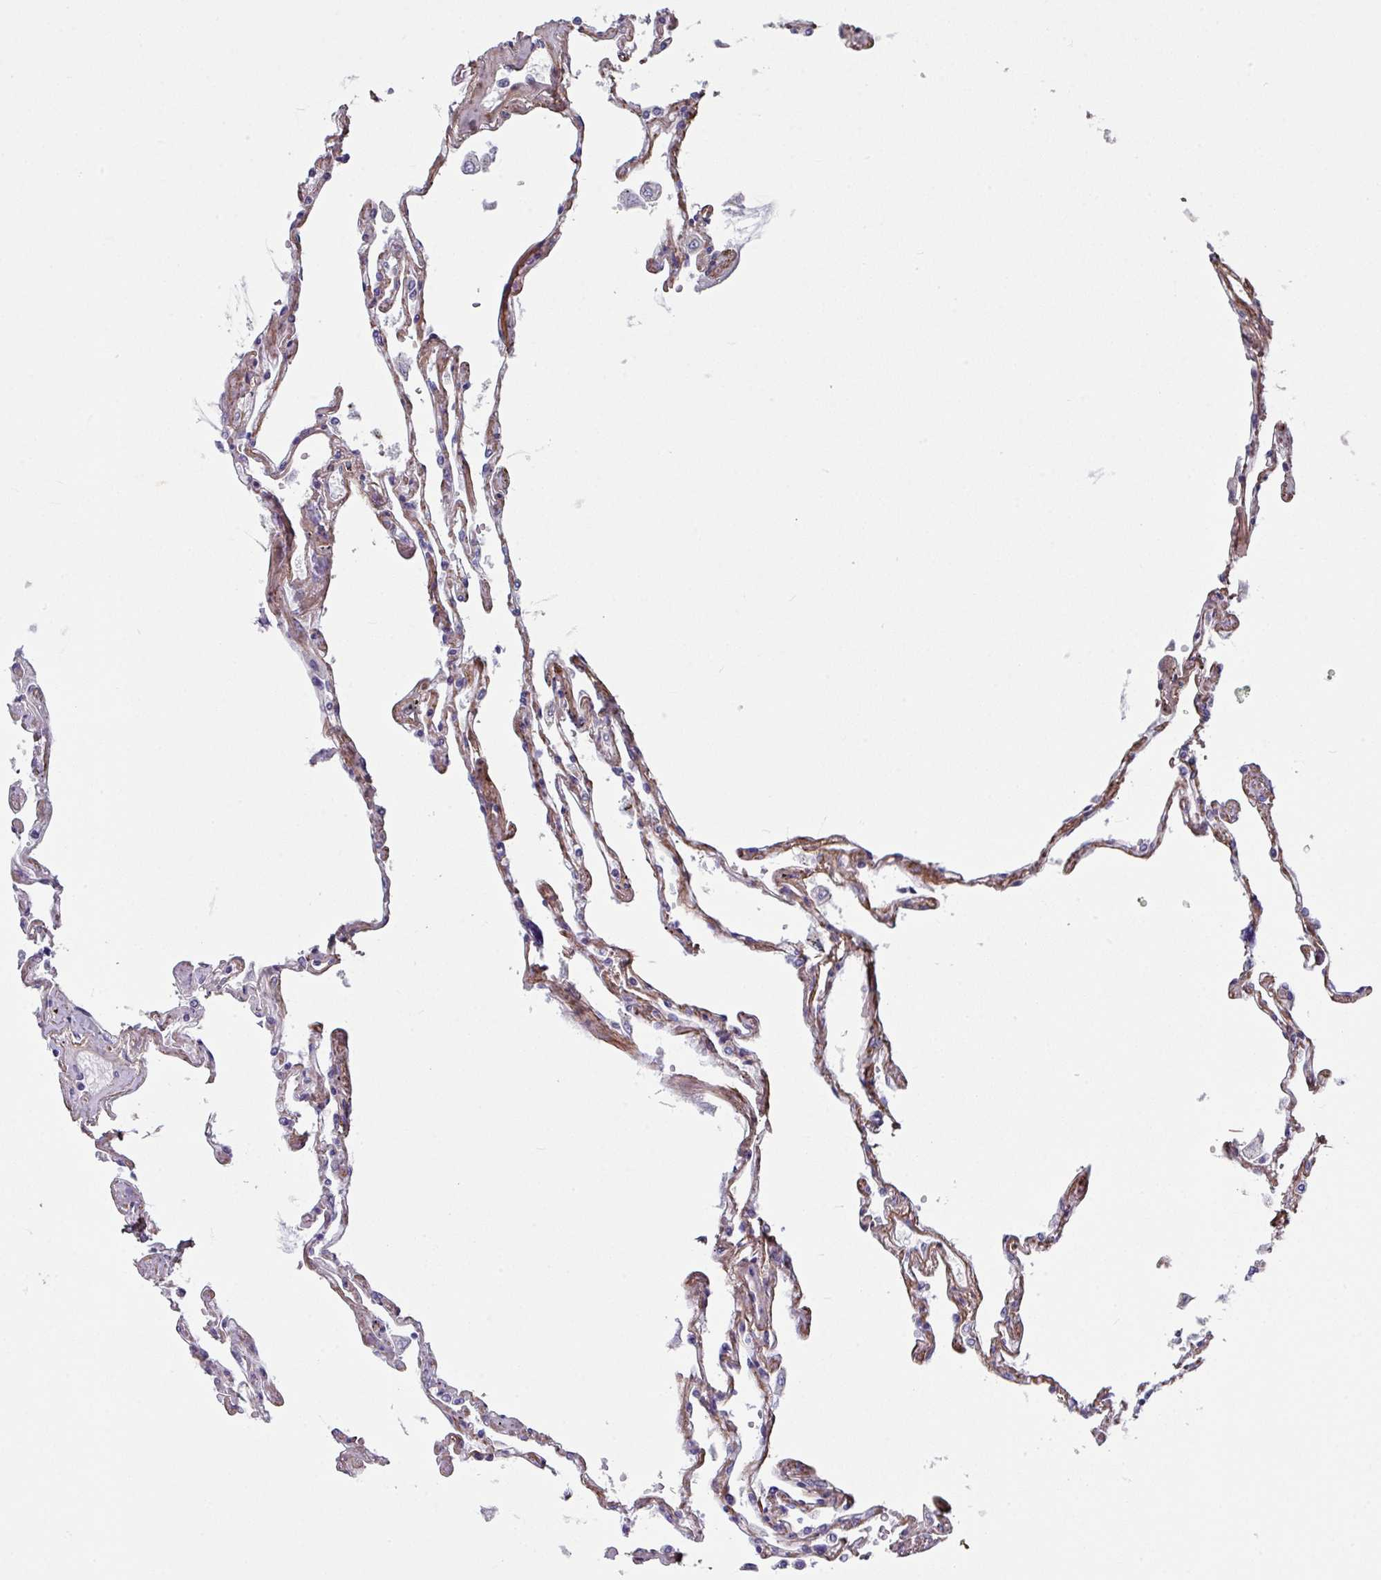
{"staining": {"intensity": "negative", "quantity": "none", "location": "none"}, "tissue": "lung", "cell_type": "Alveolar cells", "image_type": "normal", "snomed": [{"axis": "morphology", "description": "Normal tissue, NOS"}, {"axis": "topography", "description": "Lung"}], "caption": "This is a histopathology image of immunohistochemistry (IHC) staining of benign lung, which shows no expression in alveolar cells. (DAB immunohistochemistry visualized using brightfield microscopy, high magnification).", "gene": "C2orf16", "patient": {"sex": "female", "age": 67}}